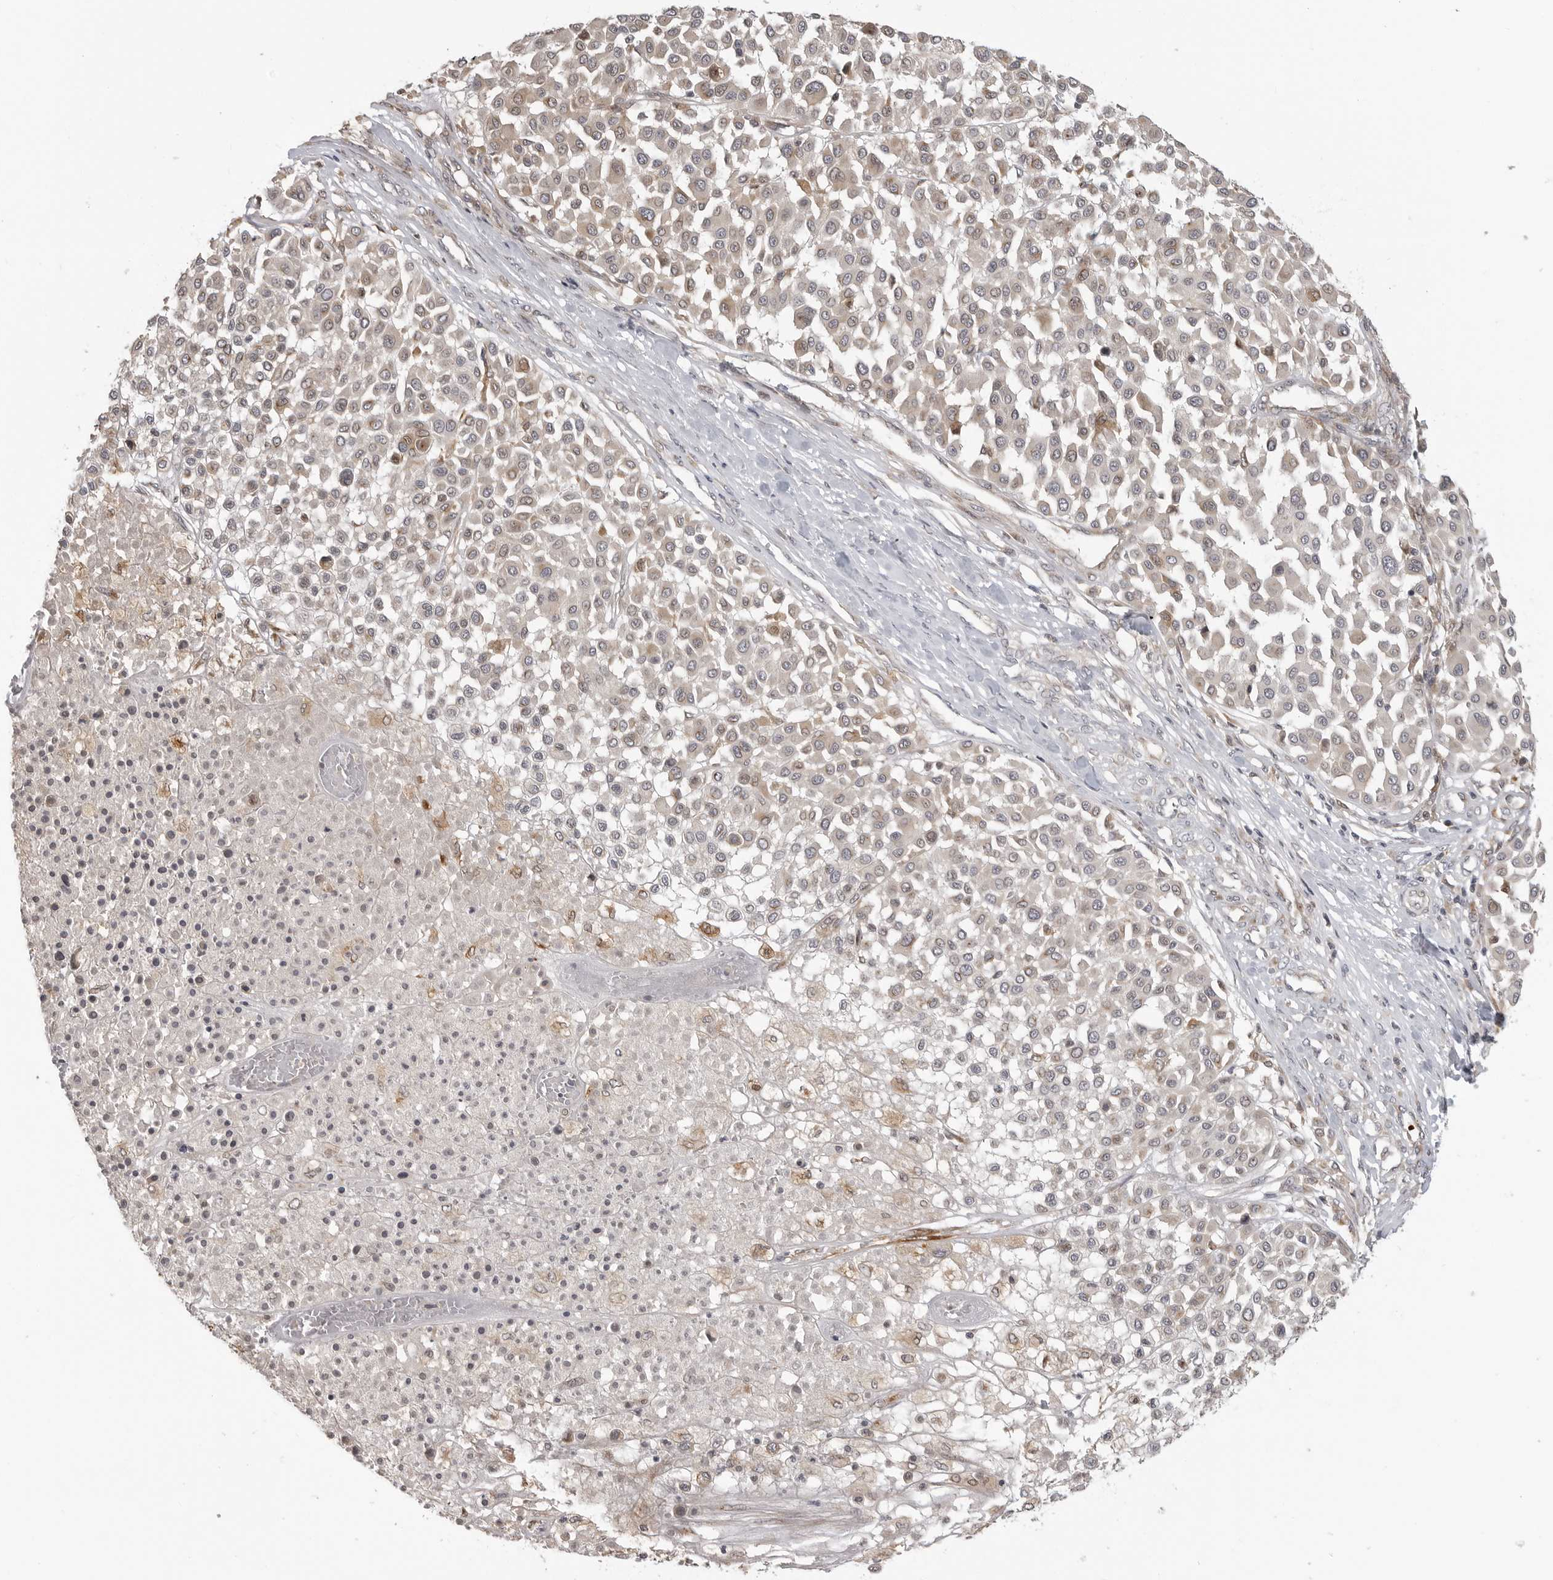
{"staining": {"intensity": "negative", "quantity": "none", "location": "none"}, "tissue": "melanoma", "cell_type": "Tumor cells", "image_type": "cancer", "snomed": [{"axis": "morphology", "description": "Malignant melanoma, Metastatic site"}, {"axis": "topography", "description": "Soft tissue"}], "caption": "This is a image of immunohistochemistry staining of melanoma, which shows no positivity in tumor cells. (DAB immunohistochemistry (IHC) with hematoxylin counter stain).", "gene": "IDO1", "patient": {"sex": "male", "age": 41}}